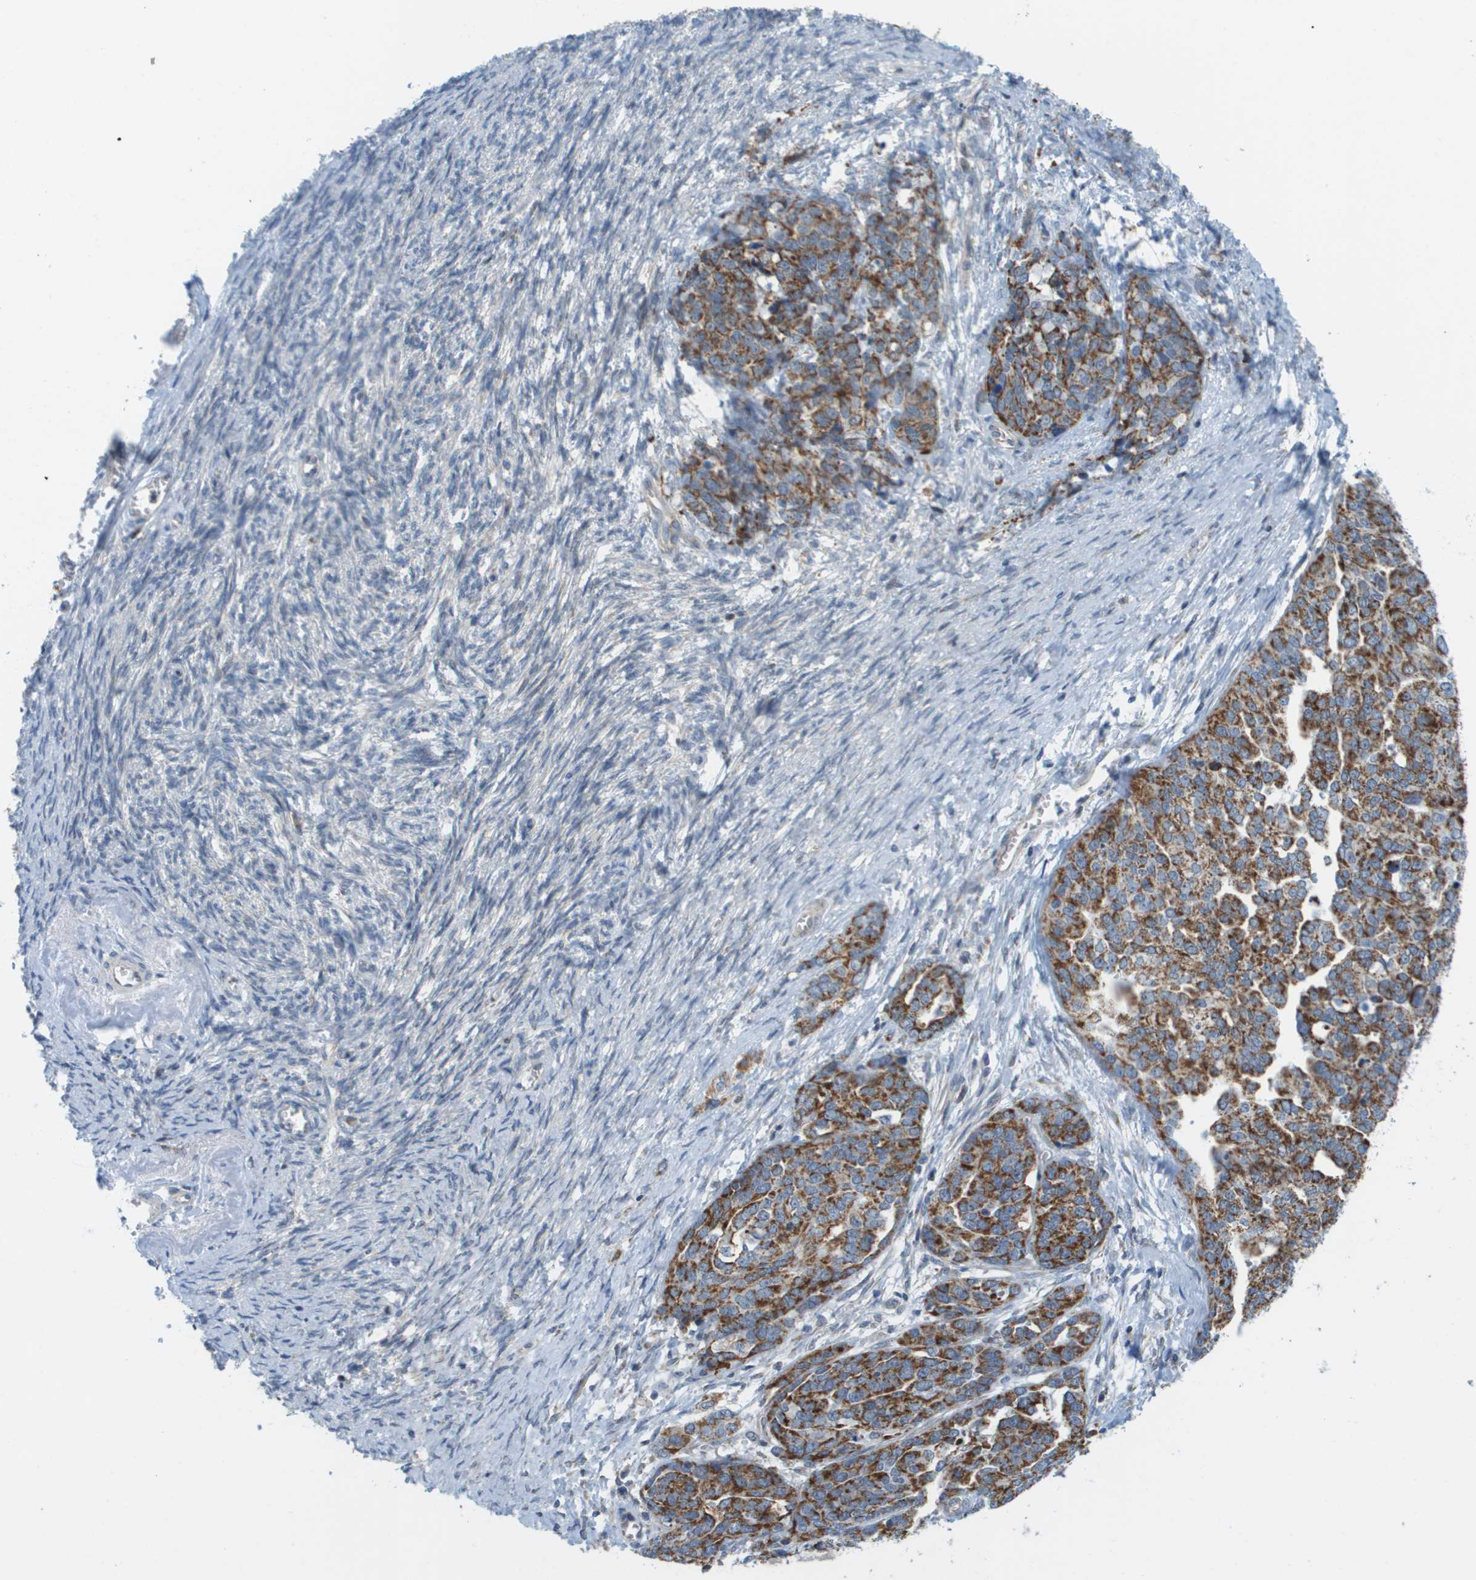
{"staining": {"intensity": "moderate", "quantity": ">75%", "location": "cytoplasmic/membranous"}, "tissue": "ovarian cancer", "cell_type": "Tumor cells", "image_type": "cancer", "snomed": [{"axis": "morphology", "description": "Cystadenocarcinoma, serous, NOS"}, {"axis": "topography", "description": "Ovary"}], "caption": "Tumor cells demonstrate moderate cytoplasmic/membranous expression in about >75% of cells in ovarian cancer (serous cystadenocarcinoma). (IHC, brightfield microscopy, high magnification).", "gene": "KRT23", "patient": {"sex": "female", "age": 44}}